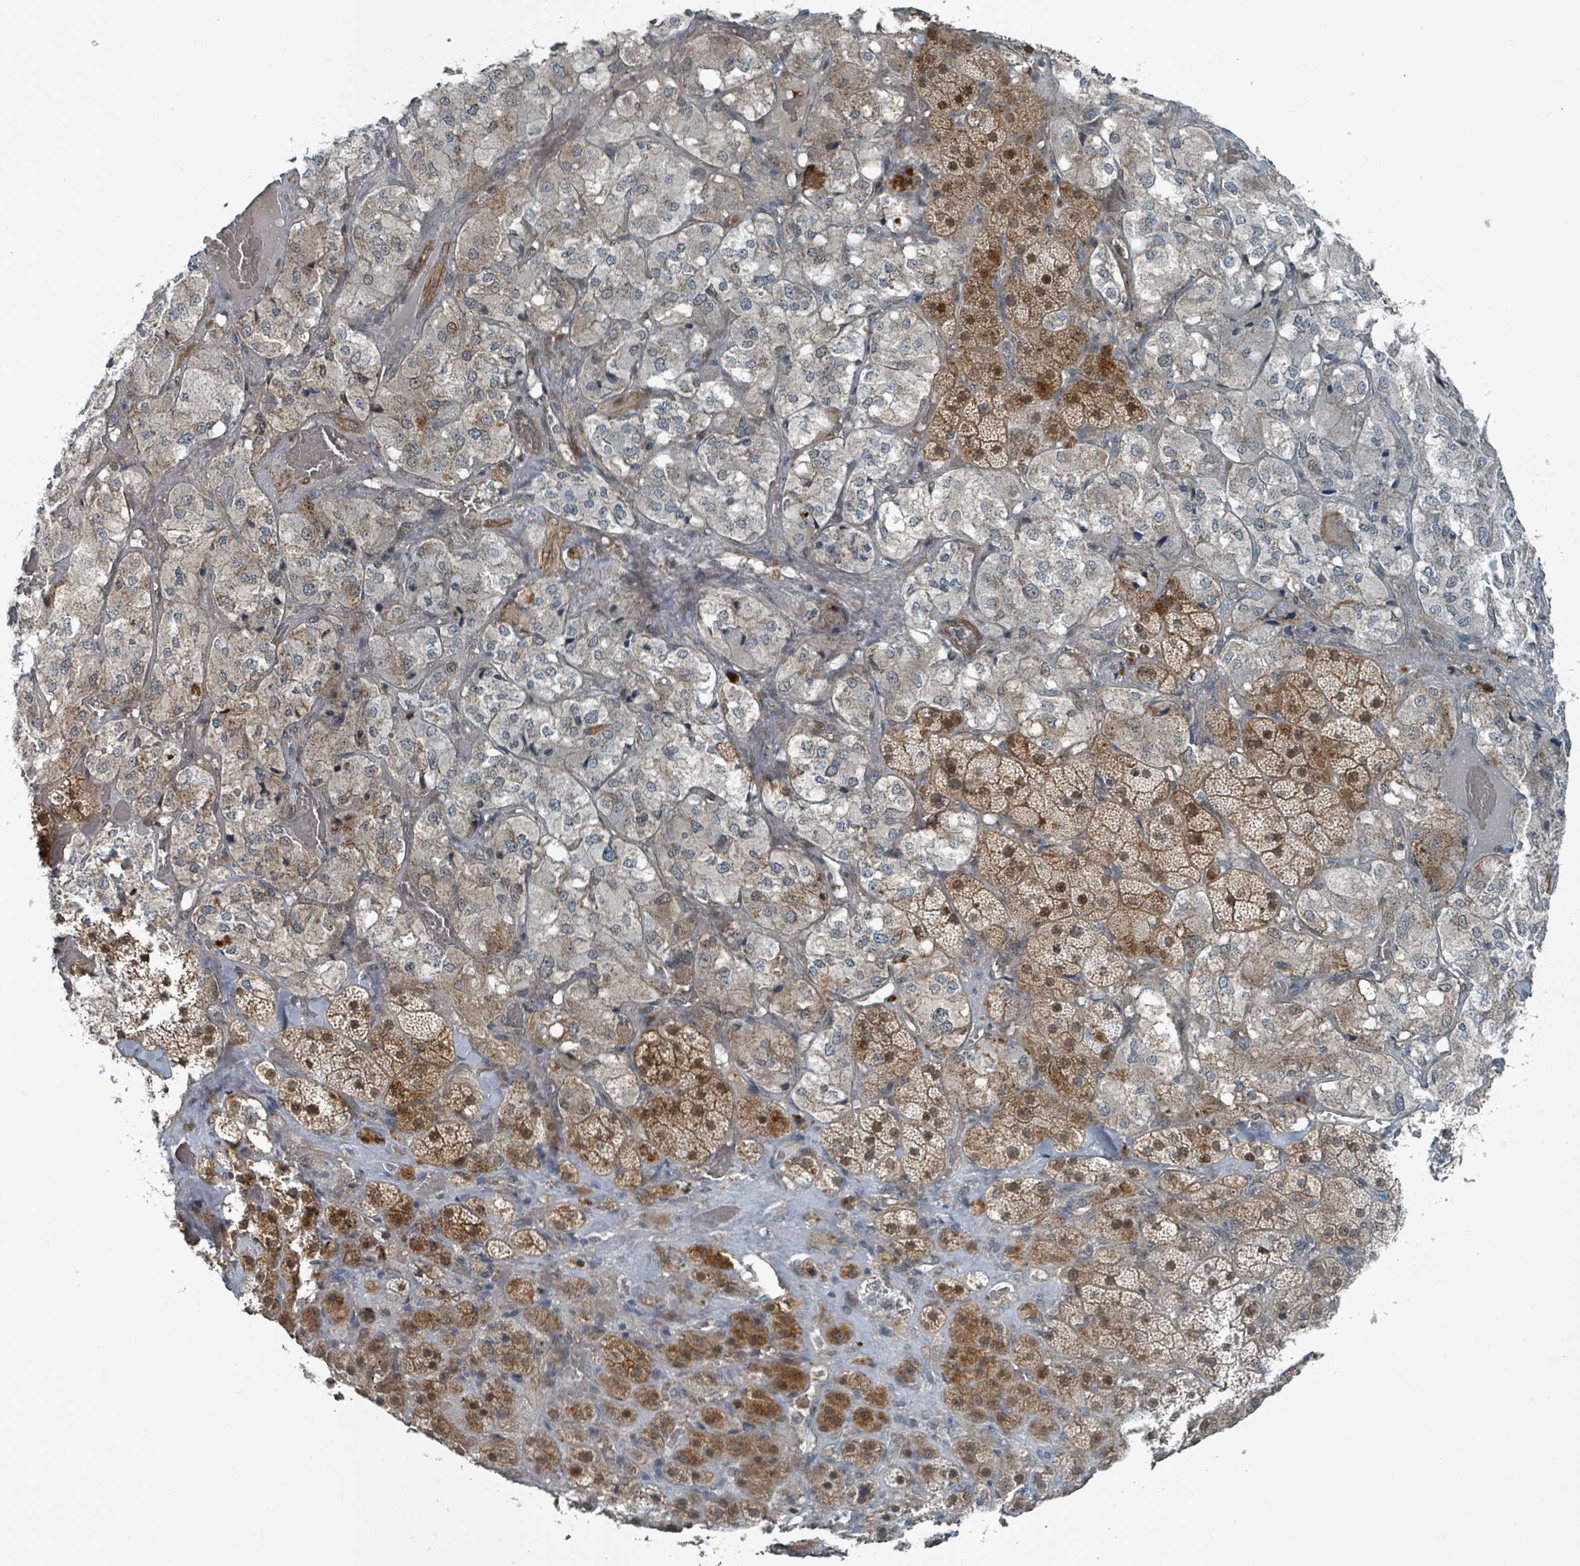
{"staining": {"intensity": "strong", "quantity": "25%-75%", "location": "cytoplasmic/membranous,nuclear"}, "tissue": "adrenal gland", "cell_type": "Glandular cells", "image_type": "normal", "snomed": [{"axis": "morphology", "description": "Normal tissue, NOS"}, {"axis": "topography", "description": "Adrenal gland"}], "caption": "A high amount of strong cytoplasmic/membranous,nuclear expression is seen in about 25%-75% of glandular cells in benign adrenal gland.", "gene": "RHPN2", "patient": {"sex": "male", "age": 57}}